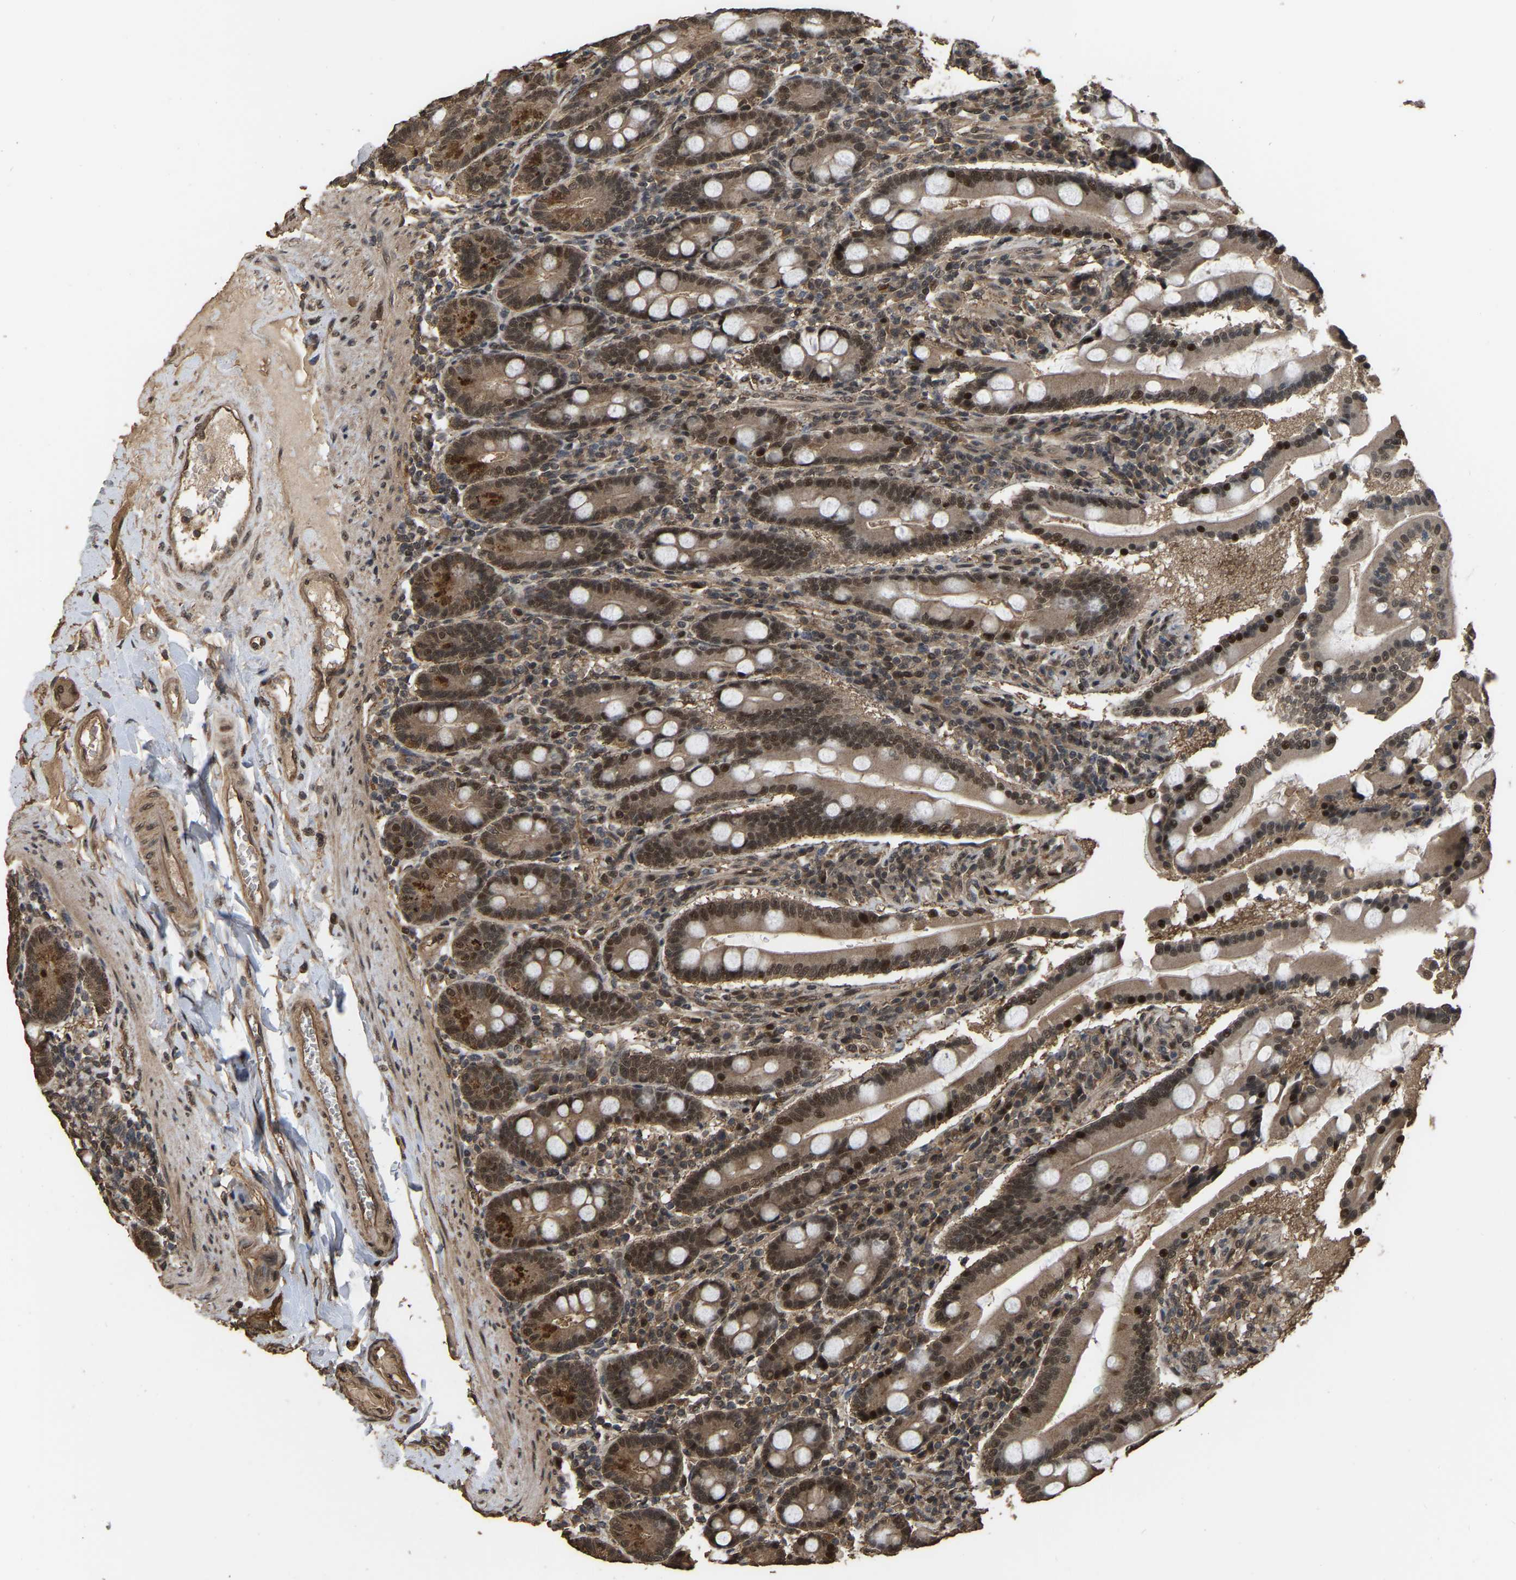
{"staining": {"intensity": "moderate", "quantity": ">75%", "location": "cytoplasmic/membranous,nuclear"}, "tissue": "duodenum", "cell_type": "Glandular cells", "image_type": "normal", "snomed": [{"axis": "morphology", "description": "Normal tissue, NOS"}, {"axis": "topography", "description": "Duodenum"}], "caption": "Glandular cells reveal medium levels of moderate cytoplasmic/membranous,nuclear positivity in approximately >75% of cells in unremarkable duodenum.", "gene": "ARHGAP23", "patient": {"sex": "male", "age": 50}}